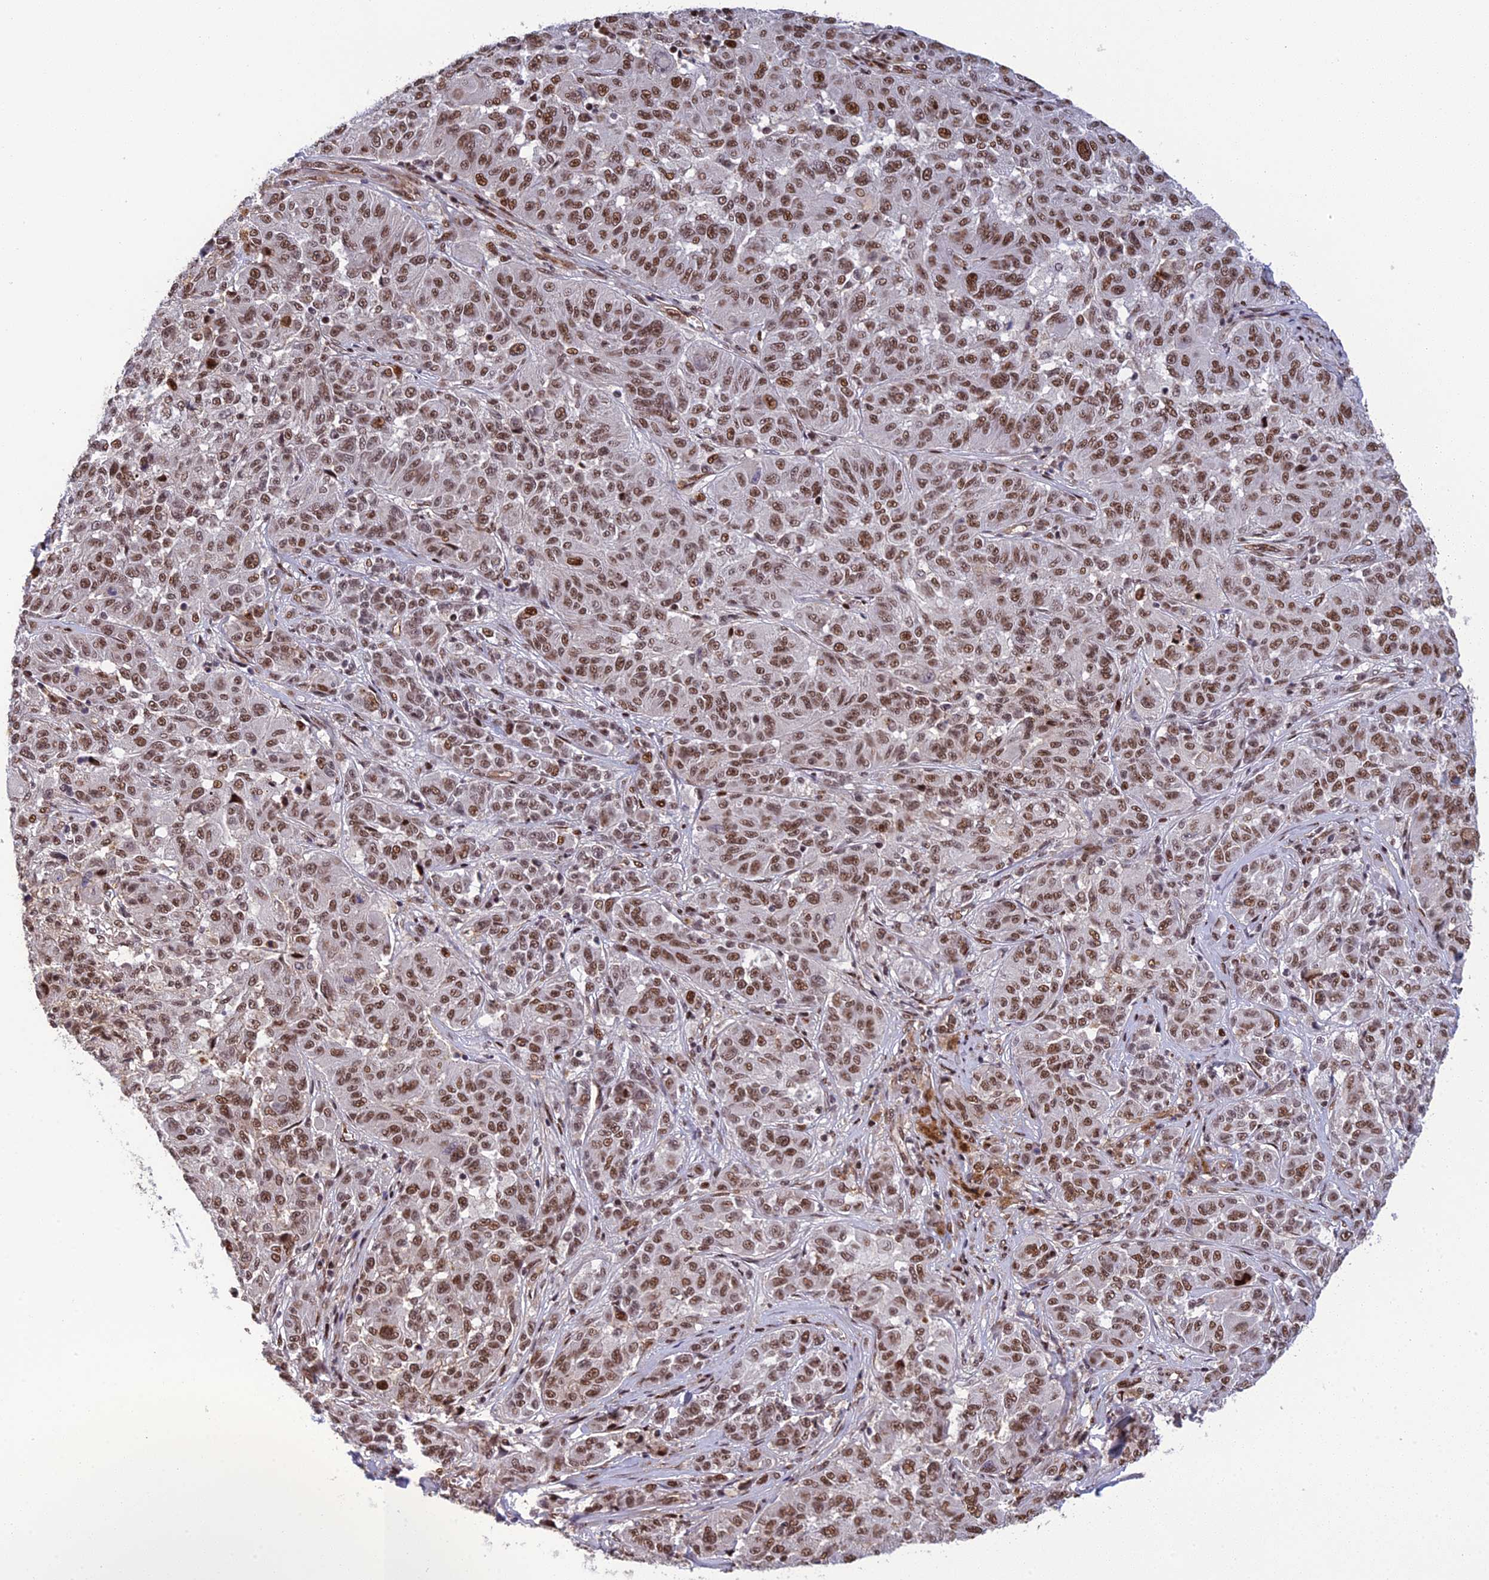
{"staining": {"intensity": "moderate", "quantity": ">75%", "location": "nuclear"}, "tissue": "melanoma", "cell_type": "Tumor cells", "image_type": "cancer", "snomed": [{"axis": "morphology", "description": "Malignant melanoma, NOS"}, {"axis": "topography", "description": "Skin"}], "caption": "IHC staining of malignant melanoma, which reveals medium levels of moderate nuclear staining in approximately >75% of tumor cells indicating moderate nuclear protein positivity. The staining was performed using DAB (brown) for protein detection and nuclei were counterstained in hematoxylin (blue).", "gene": "RANBP3", "patient": {"sex": "male", "age": 53}}